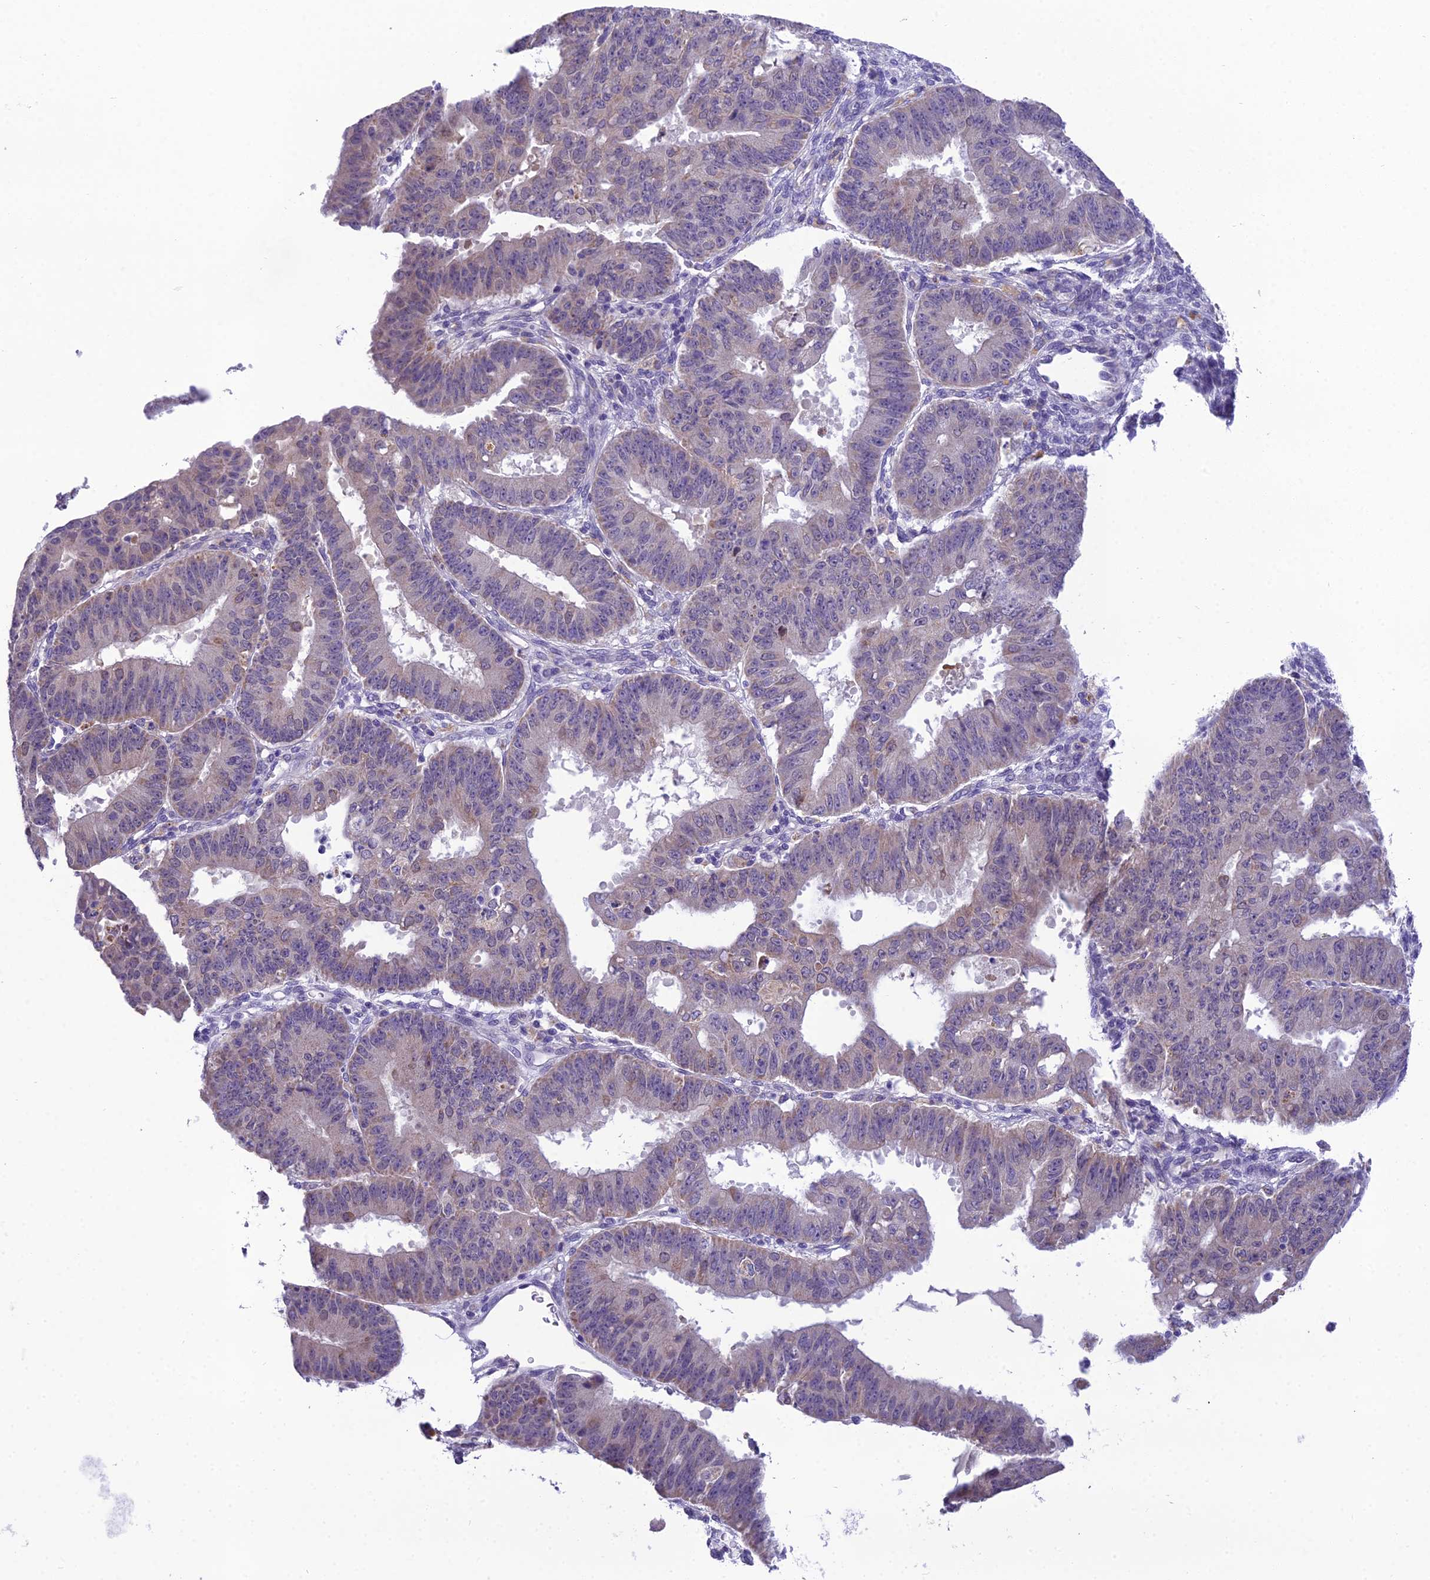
{"staining": {"intensity": "weak", "quantity": "<25%", "location": "cytoplasmic/membranous"}, "tissue": "ovarian cancer", "cell_type": "Tumor cells", "image_type": "cancer", "snomed": [{"axis": "morphology", "description": "Carcinoma, endometroid"}, {"axis": "topography", "description": "Appendix"}, {"axis": "topography", "description": "Ovary"}], "caption": "Tumor cells are negative for protein expression in human ovarian cancer. (DAB IHC, high magnification).", "gene": "MIIP", "patient": {"sex": "female", "age": 42}}